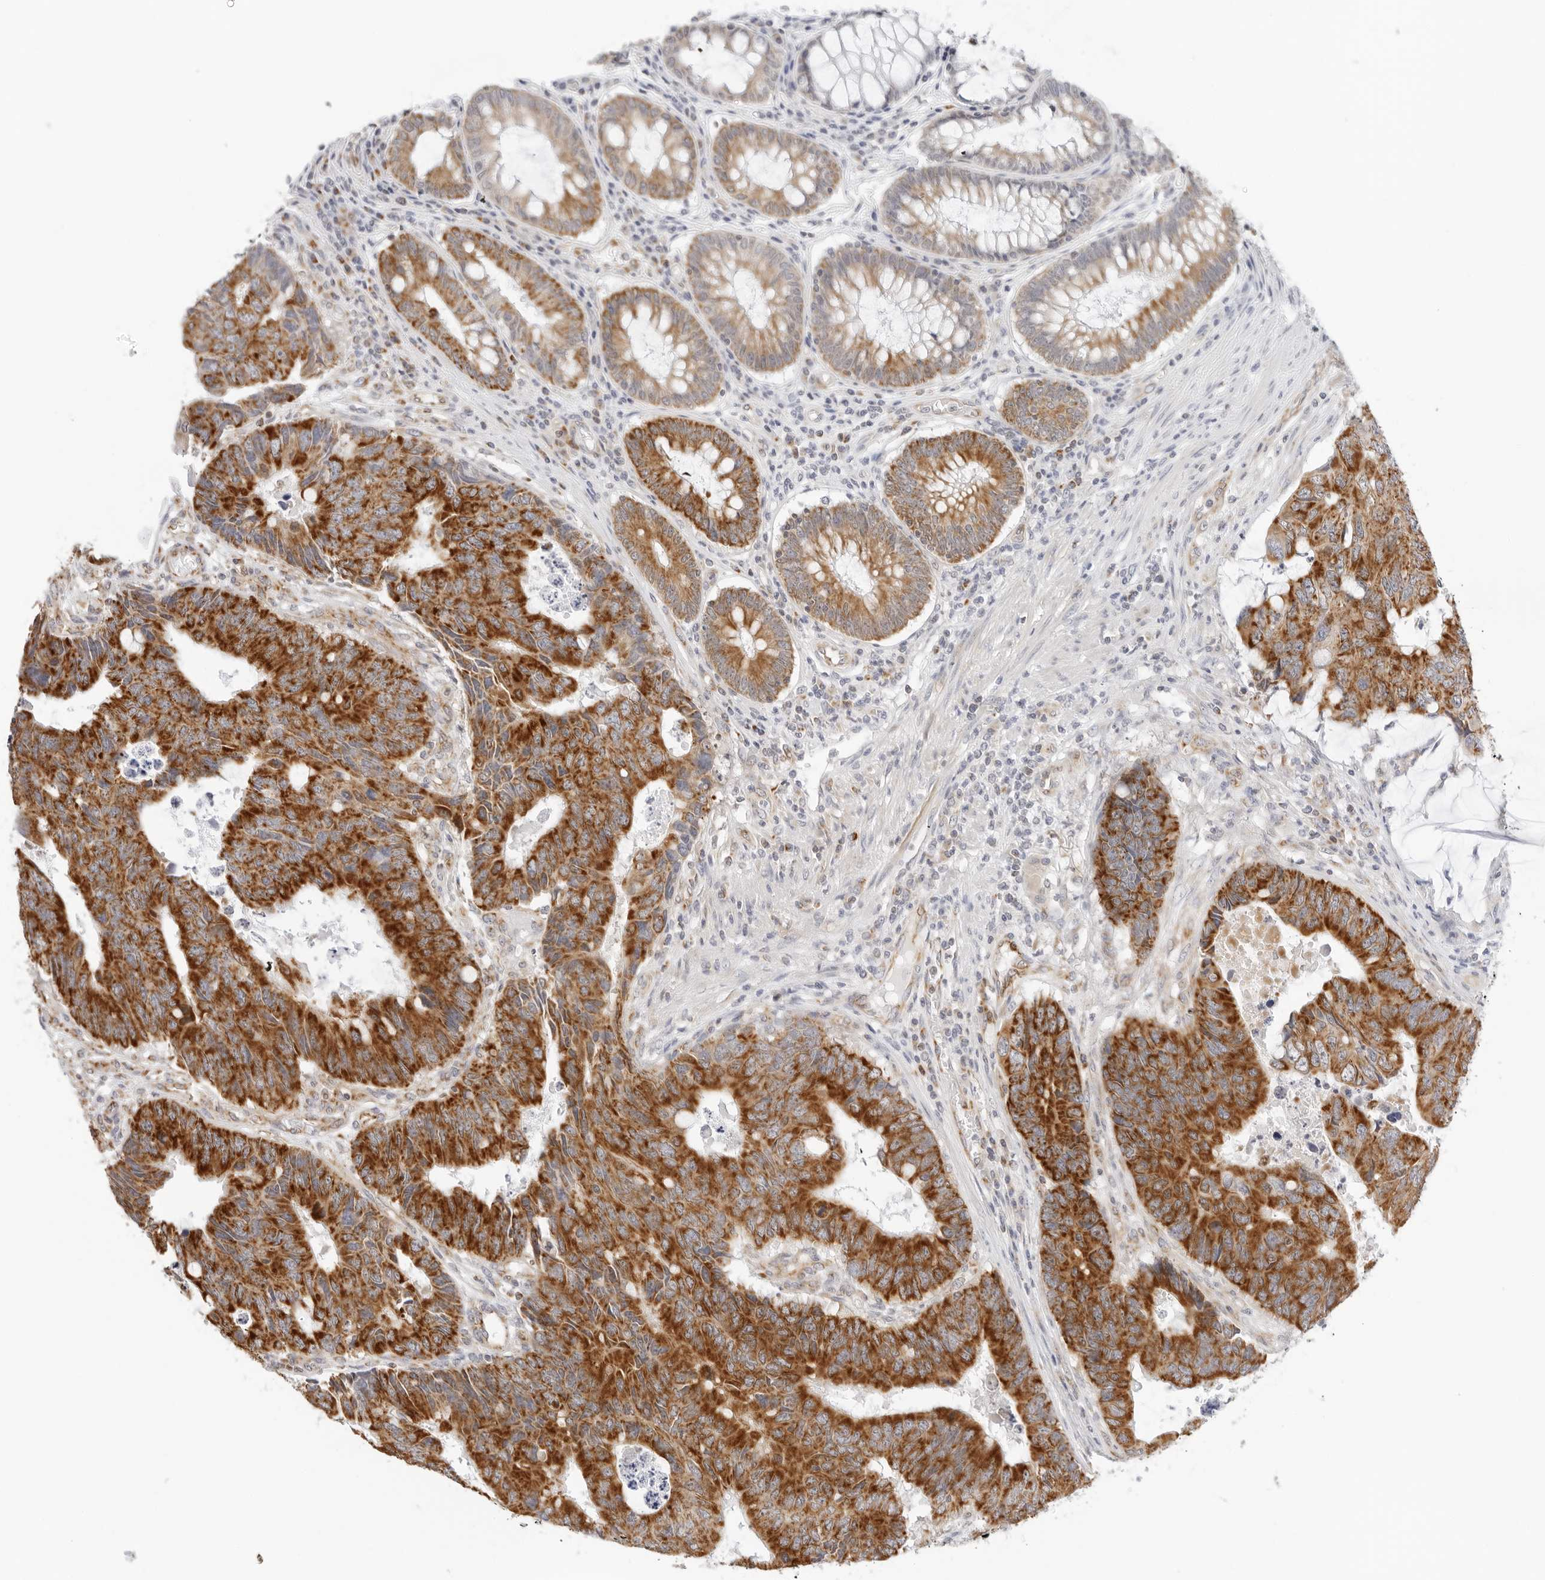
{"staining": {"intensity": "strong", "quantity": "25%-75%", "location": "cytoplasmic/membranous"}, "tissue": "colorectal cancer", "cell_type": "Tumor cells", "image_type": "cancer", "snomed": [{"axis": "morphology", "description": "Adenocarcinoma, NOS"}, {"axis": "topography", "description": "Rectum"}], "caption": "Immunohistochemical staining of colorectal adenocarcinoma displays strong cytoplasmic/membranous protein staining in about 25%-75% of tumor cells.", "gene": "RC3H1", "patient": {"sex": "male", "age": 84}}